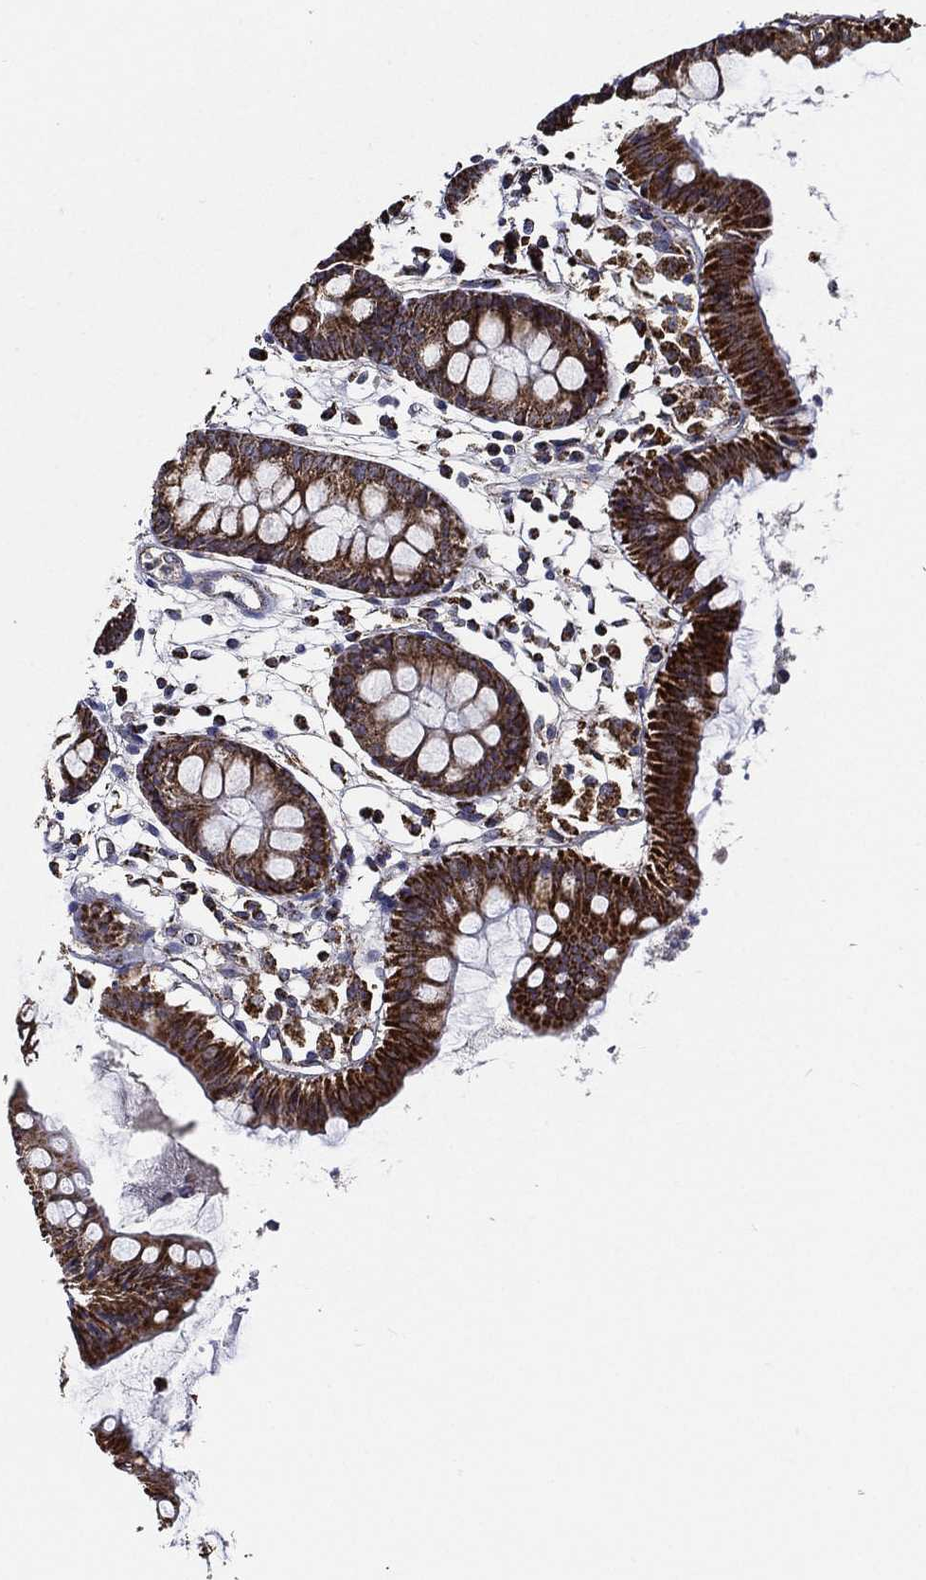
{"staining": {"intensity": "moderate", "quantity": "25%-75%", "location": "cytoplasmic/membranous"}, "tissue": "colon", "cell_type": "Endothelial cells", "image_type": "normal", "snomed": [{"axis": "morphology", "description": "Normal tissue, NOS"}, {"axis": "topography", "description": "Colon"}], "caption": "DAB immunohistochemical staining of normal human colon displays moderate cytoplasmic/membranous protein expression in about 25%-75% of endothelial cells.", "gene": "NDUFAB1", "patient": {"sex": "female", "age": 84}}